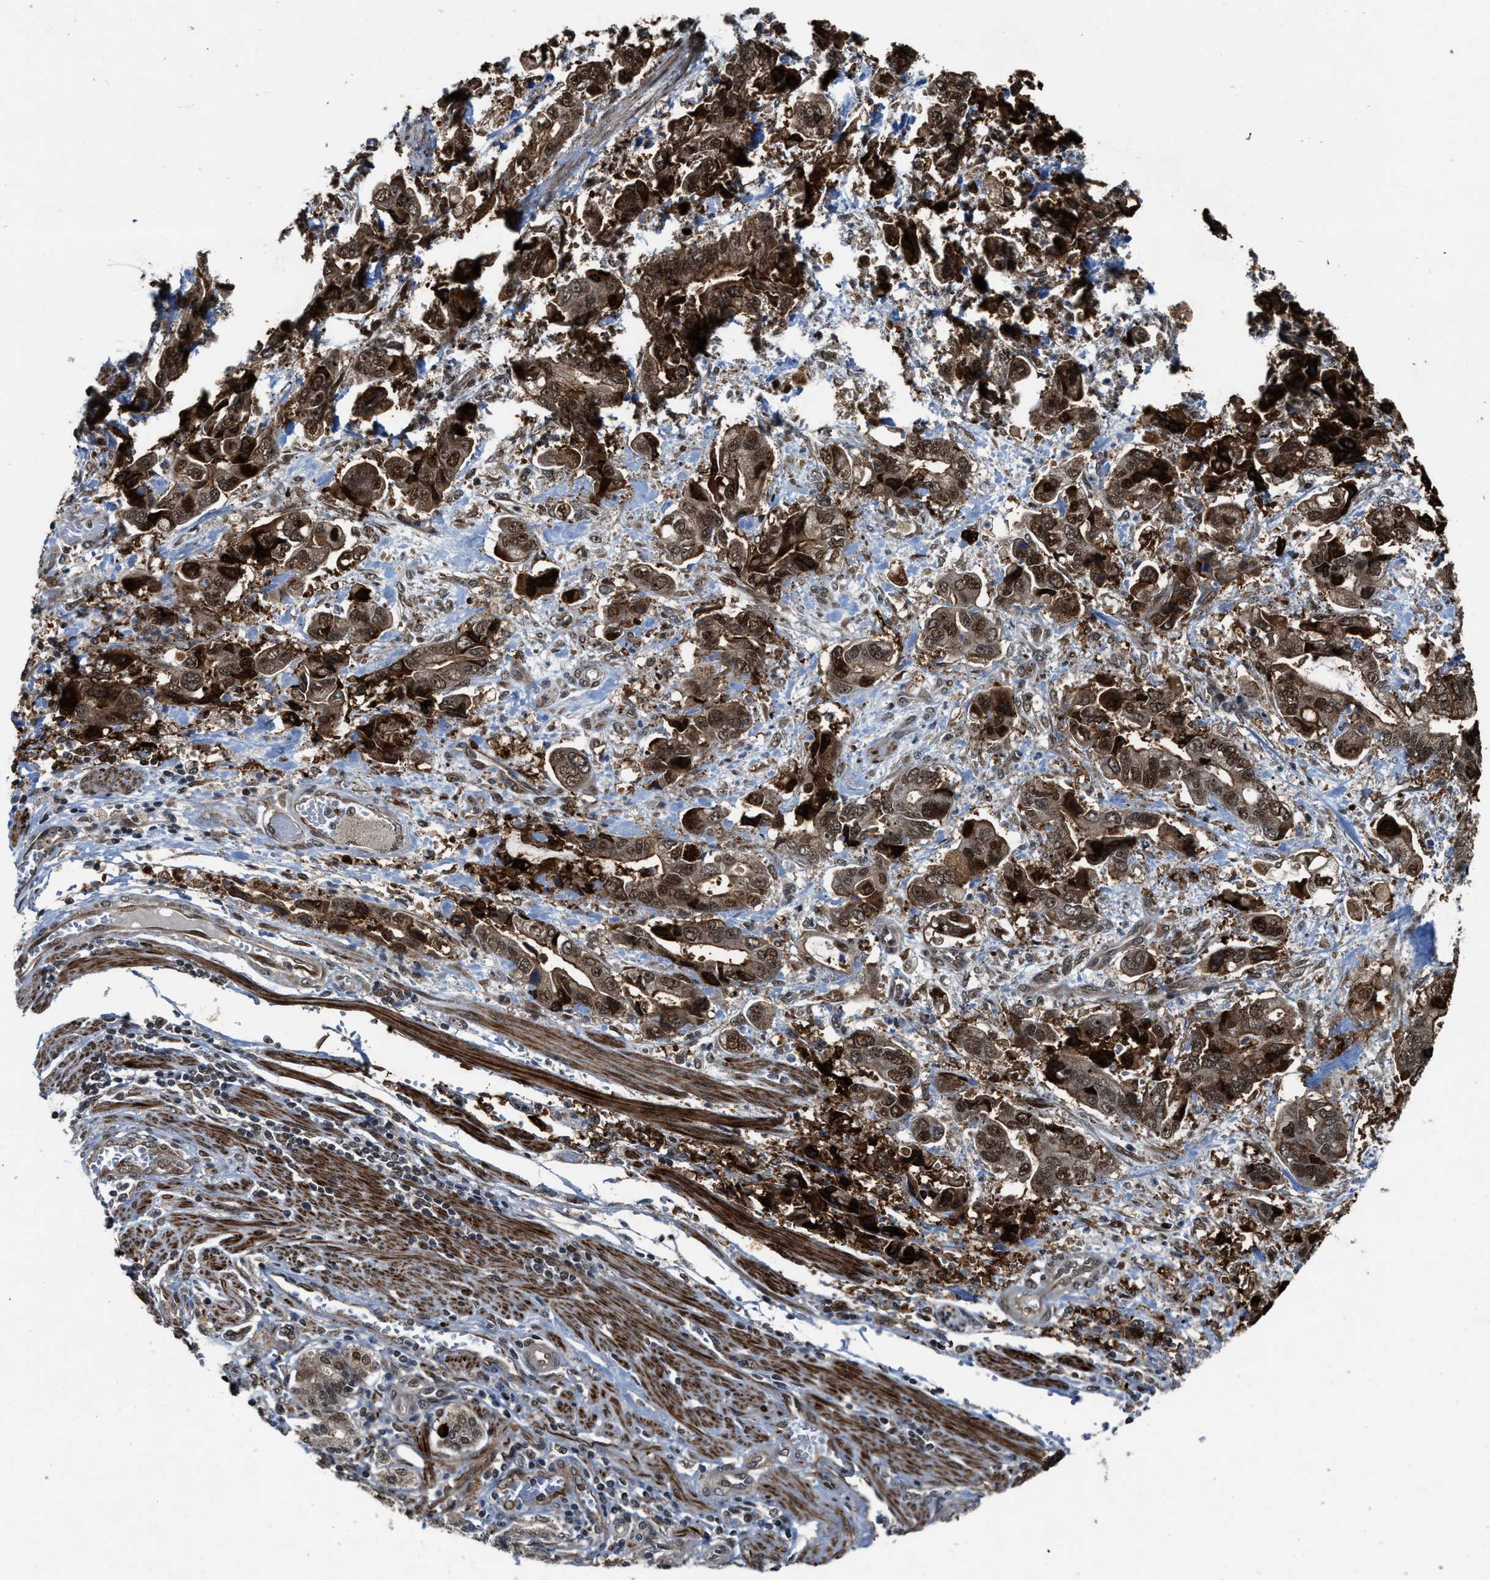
{"staining": {"intensity": "strong", "quantity": ">75%", "location": "cytoplasmic/membranous,nuclear"}, "tissue": "stomach cancer", "cell_type": "Tumor cells", "image_type": "cancer", "snomed": [{"axis": "morphology", "description": "Normal tissue, NOS"}, {"axis": "morphology", "description": "Adenocarcinoma, NOS"}, {"axis": "topography", "description": "Stomach"}], "caption": "Immunohistochemistry (IHC) histopathology image of adenocarcinoma (stomach) stained for a protein (brown), which demonstrates high levels of strong cytoplasmic/membranous and nuclear expression in about >75% of tumor cells.", "gene": "ZNF250", "patient": {"sex": "male", "age": 62}}